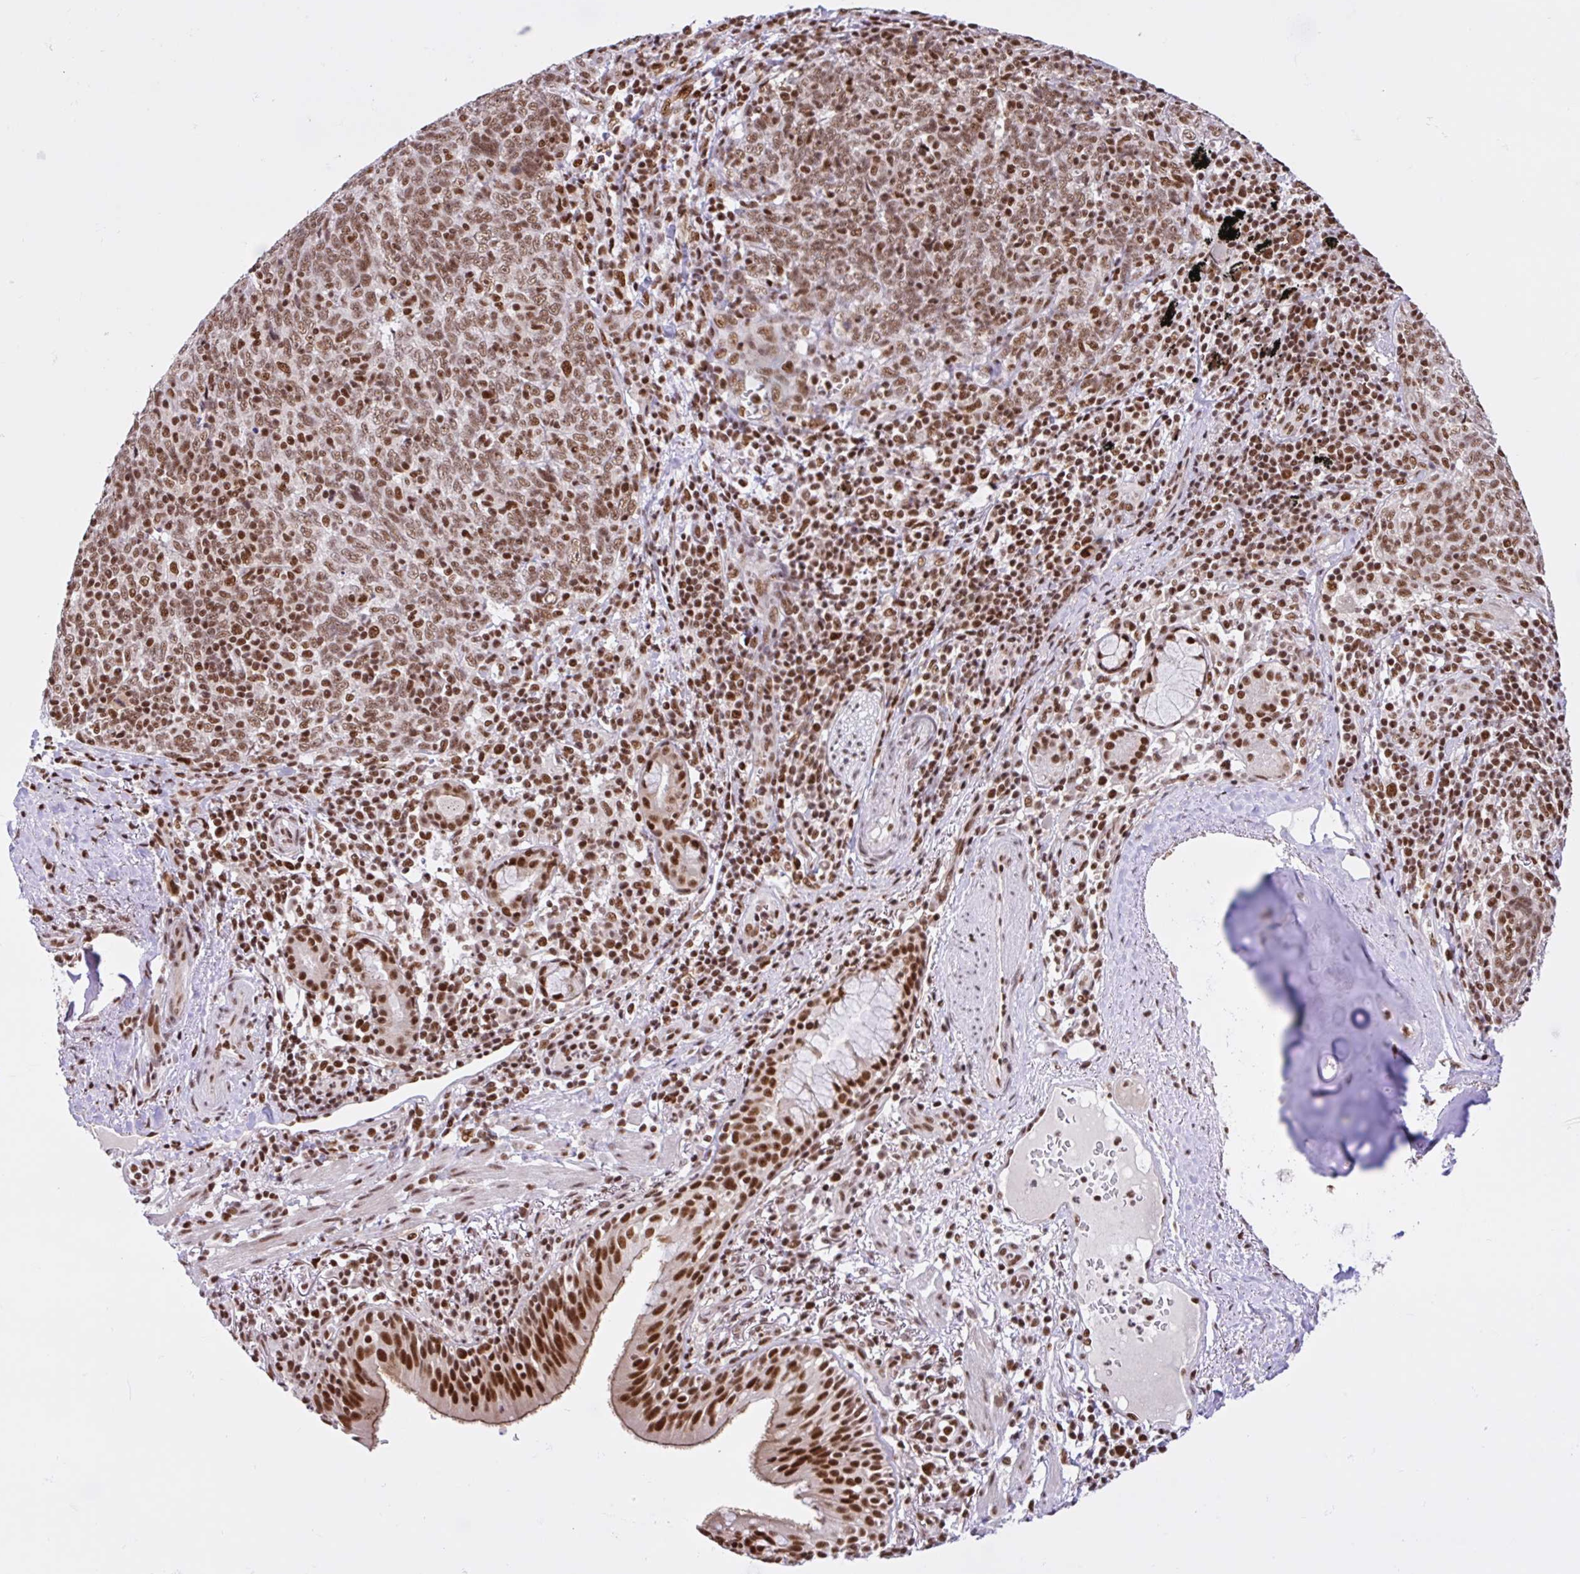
{"staining": {"intensity": "moderate", "quantity": ">75%", "location": "nuclear"}, "tissue": "lung cancer", "cell_type": "Tumor cells", "image_type": "cancer", "snomed": [{"axis": "morphology", "description": "Squamous cell carcinoma, NOS"}, {"axis": "topography", "description": "Lung"}], "caption": "Lung cancer (squamous cell carcinoma) was stained to show a protein in brown. There is medium levels of moderate nuclear expression in approximately >75% of tumor cells.", "gene": "CCDC12", "patient": {"sex": "female", "age": 72}}